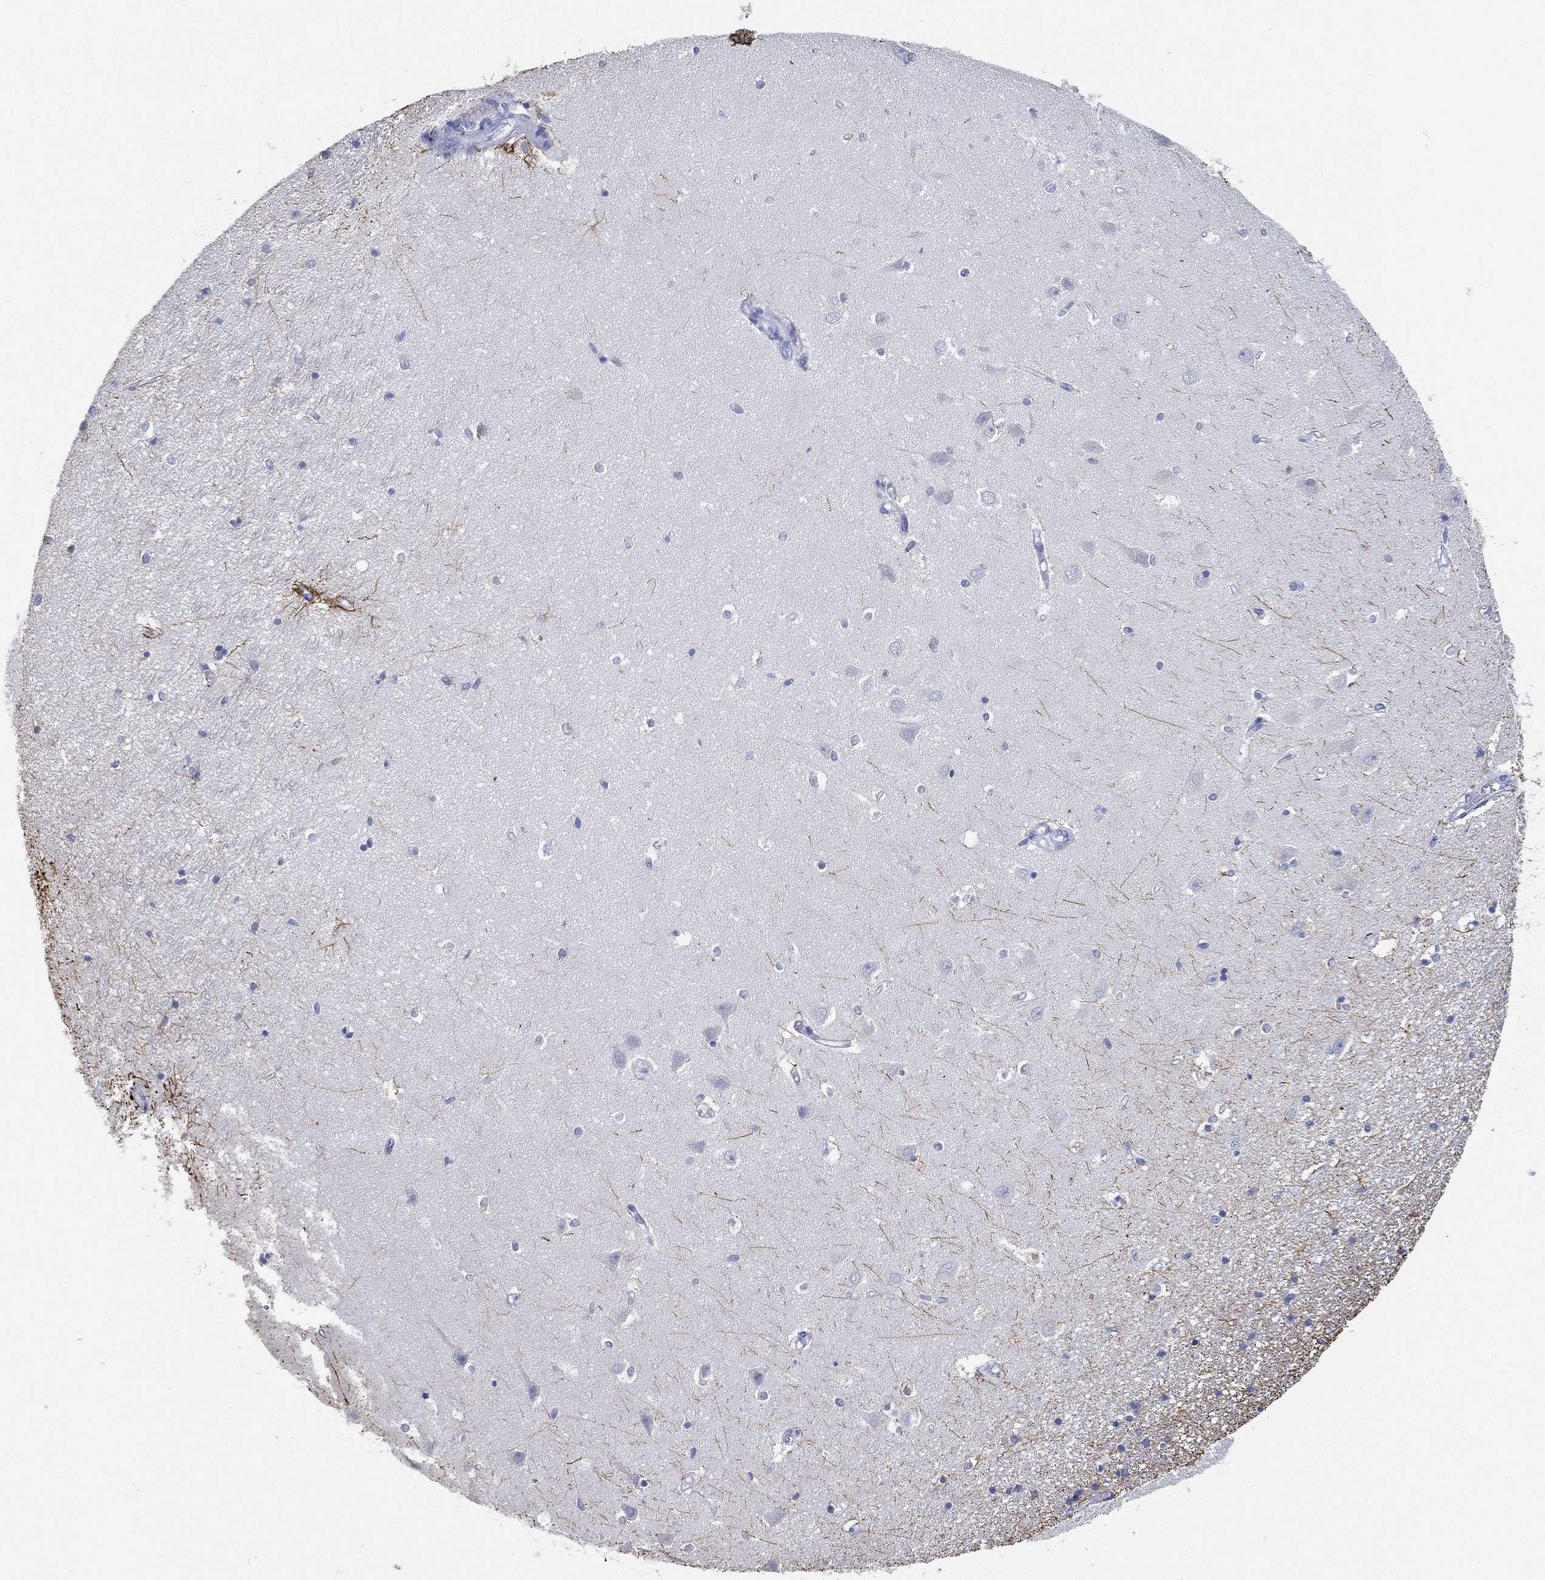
{"staining": {"intensity": "strong", "quantity": "<25%", "location": "cytoplasmic/membranous"}, "tissue": "hippocampus", "cell_type": "Glial cells", "image_type": "normal", "snomed": [{"axis": "morphology", "description": "Normal tissue, NOS"}, {"axis": "topography", "description": "Hippocampus"}], "caption": "Glial cells display medium levels of strong cytoplasmic/membranous expression in about <25% of cells in unremarkable hippocampus.", "gene": "FMO1", "patient": {"sex": "female", "age": 64}}